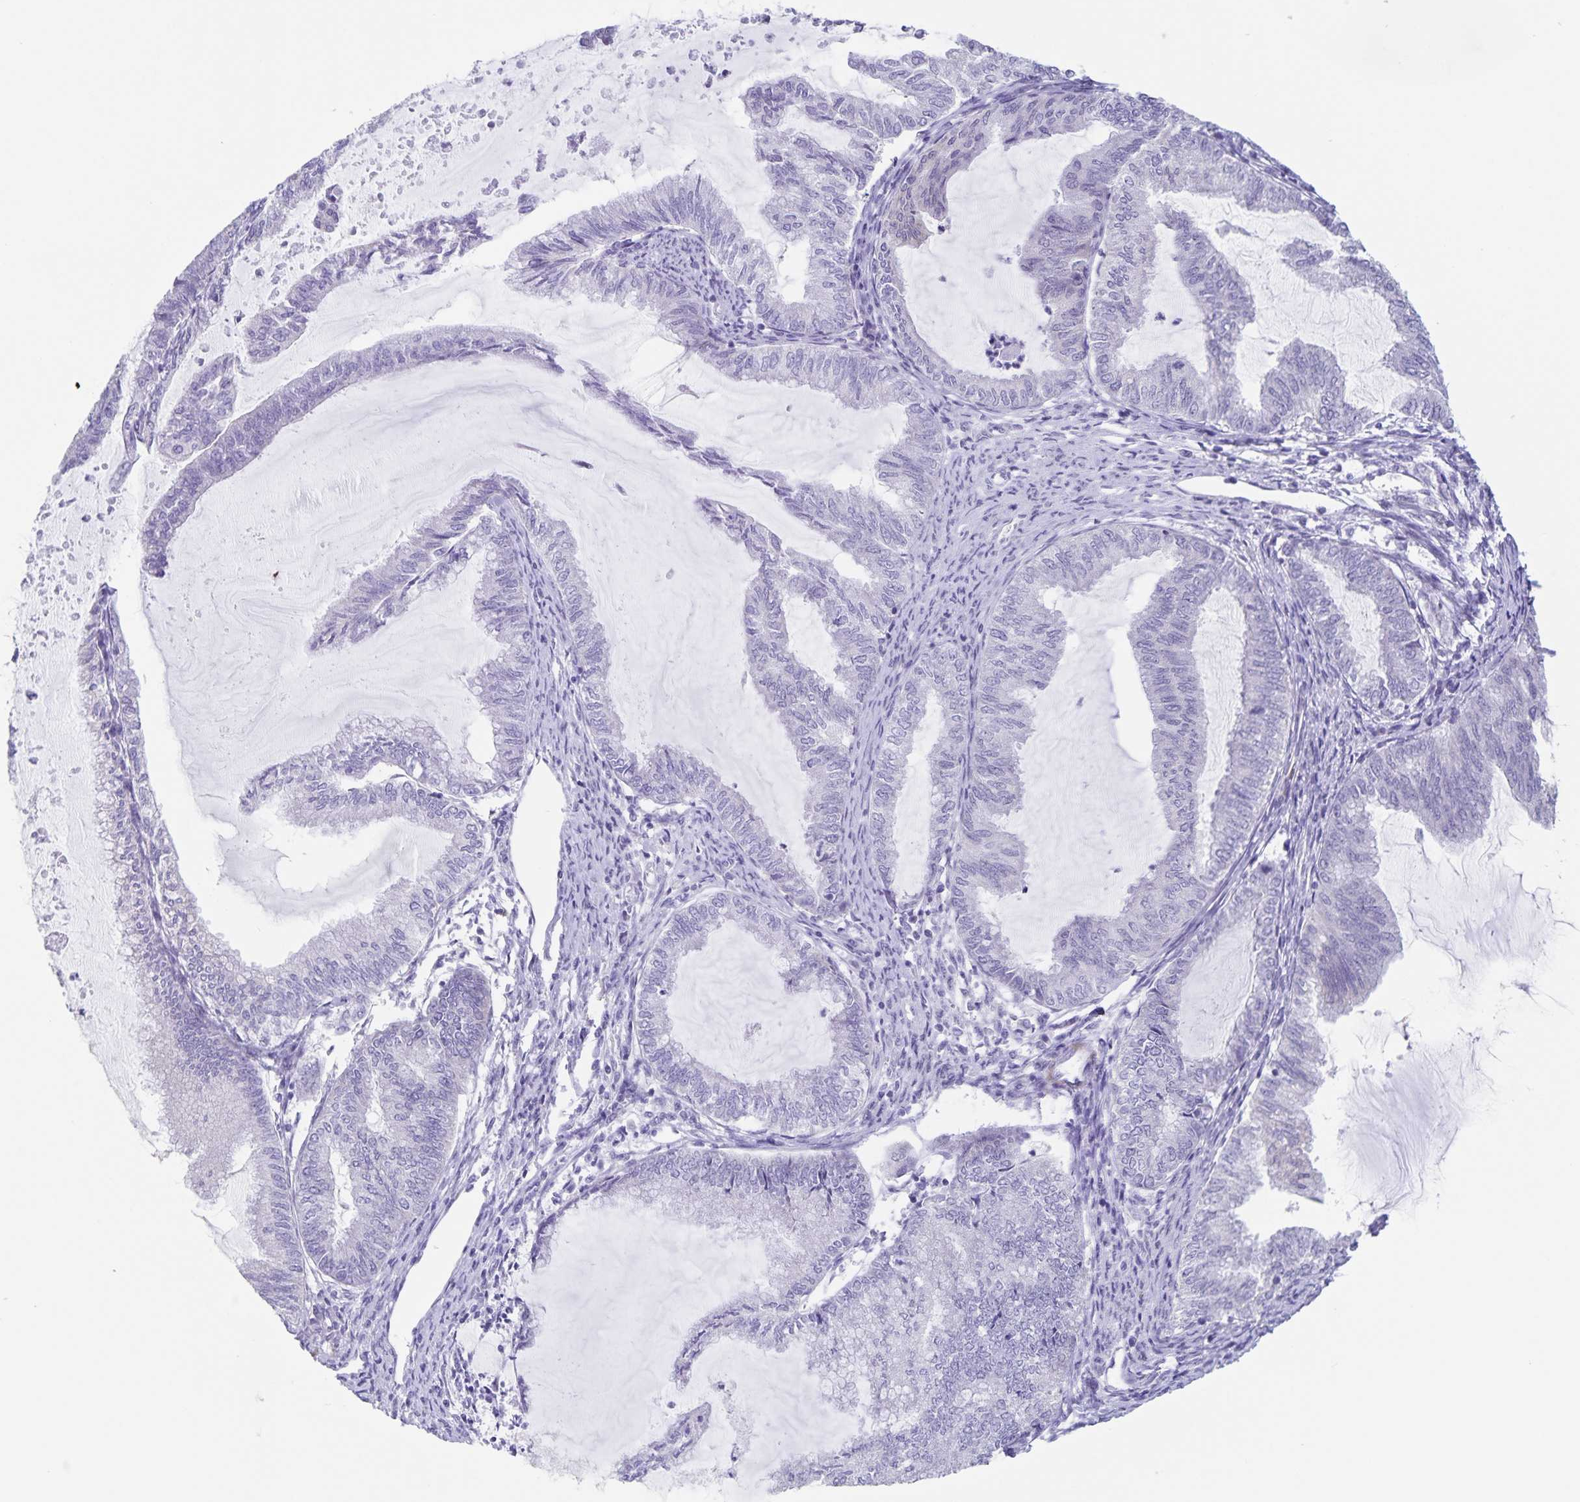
{"staining": {"intensity": "negative", "quantity": "none", "location": "none"}, "tissue": "endometrial cancer", "cell_type": "Tumor cells", "image_type": "cancer", "snomed": [{"axis": "morphology", "description": "Adenocarcinoma, NOS"}, {"axis": "topography", "description": "Endometrium"}], "caption": "This is an immunohistochemistry (IHC) image of human endometrial cancer. There is no staining in tumor cells.", "gene": "SYNM", "patient": {"sex": "female", "age": 79}}